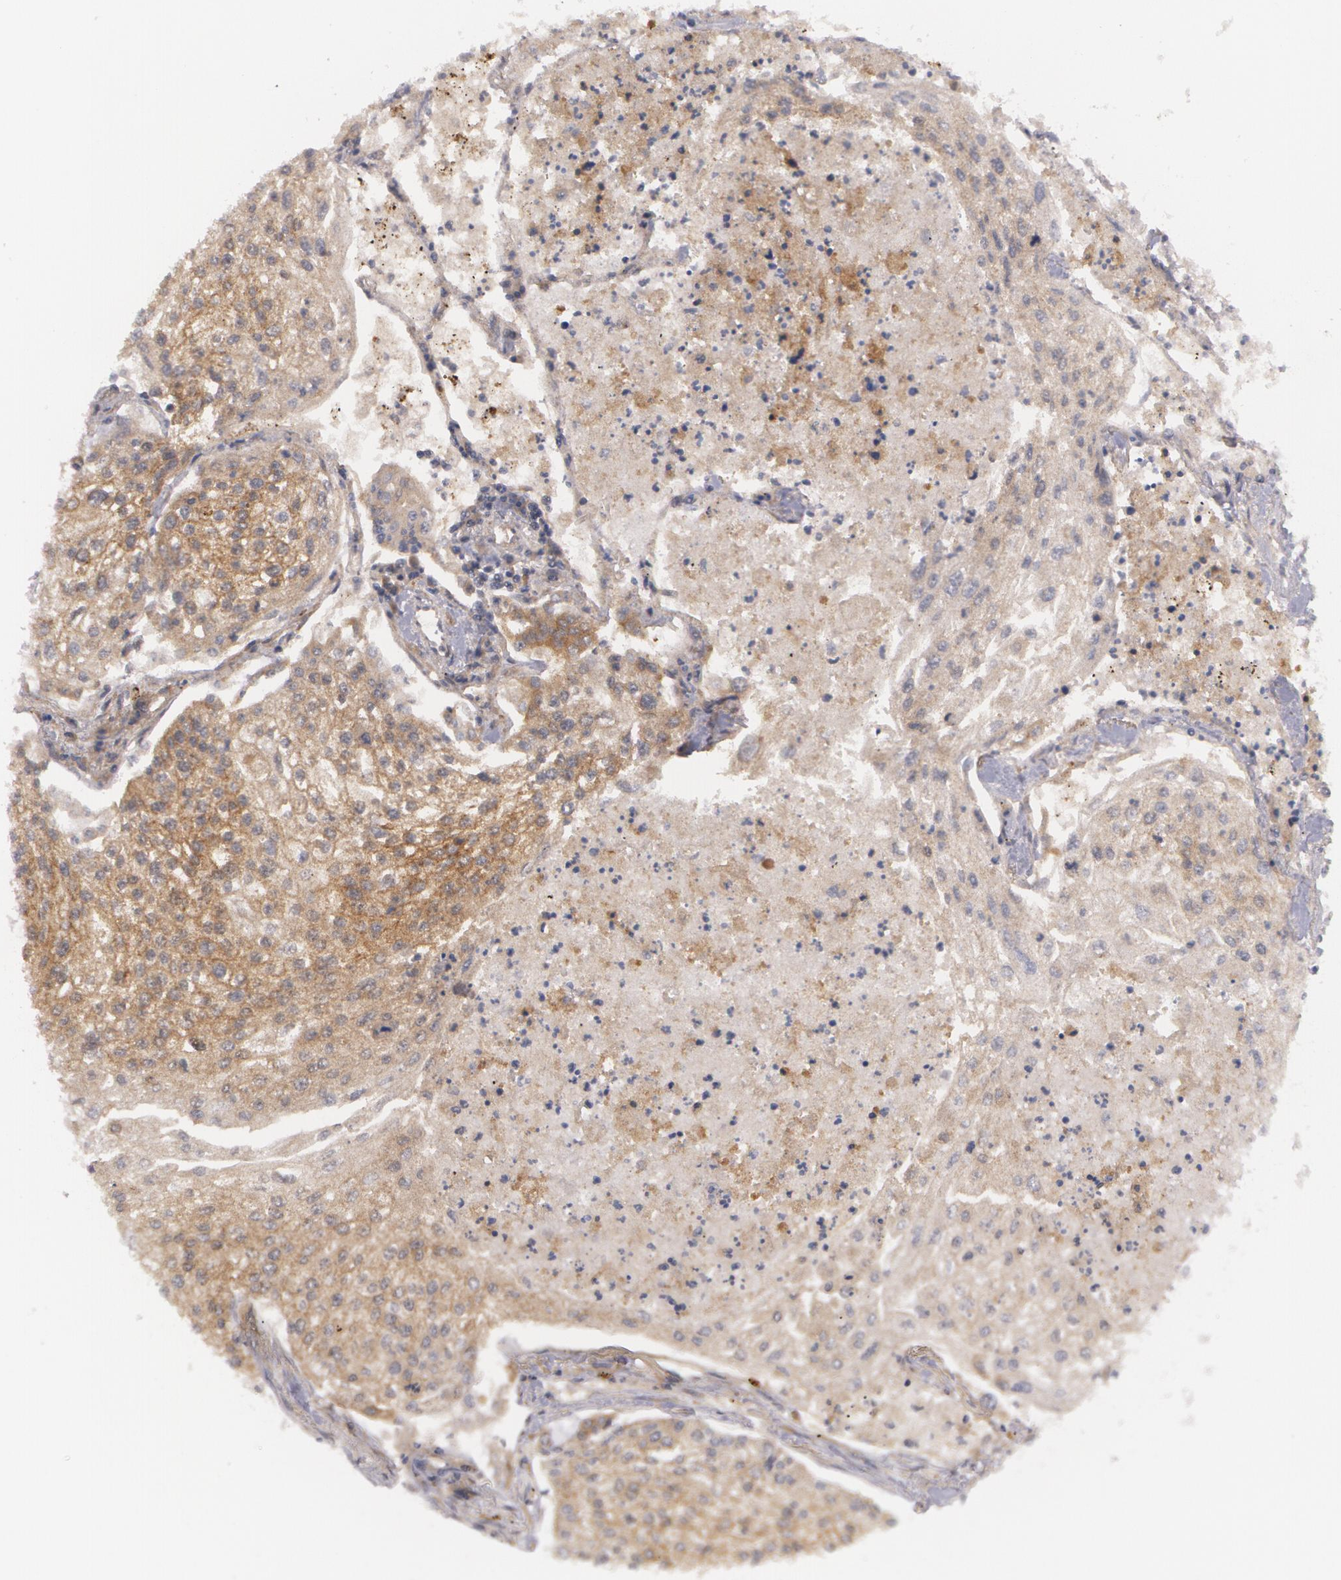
{"staining": {"intensity": "moderate", "quantity": ">75%", "location": "cytoplasmic/membranous"}, "tissue": "lung cancer", "cell_type": "Tumor cells", "image_type": "cancer", "snomed": [{"axis": "morphology", "description": "Squamous cell carcinoma, NOS"}, {"axis": "topography", "description": "Lung"}], "caption": "Protein expression analysis of human squamous cell carcinoma (lung) reveals moderate cytoplasmic/membranous staining in about >75% of tumor cells. The staining was performed using DAB to visualize the protein expression in brown, while the nuclei were stained in blue with hematoxylin (Magnification: 20x).", "gene": "CASK", "patient": {"sex": "male", "age": 75}}